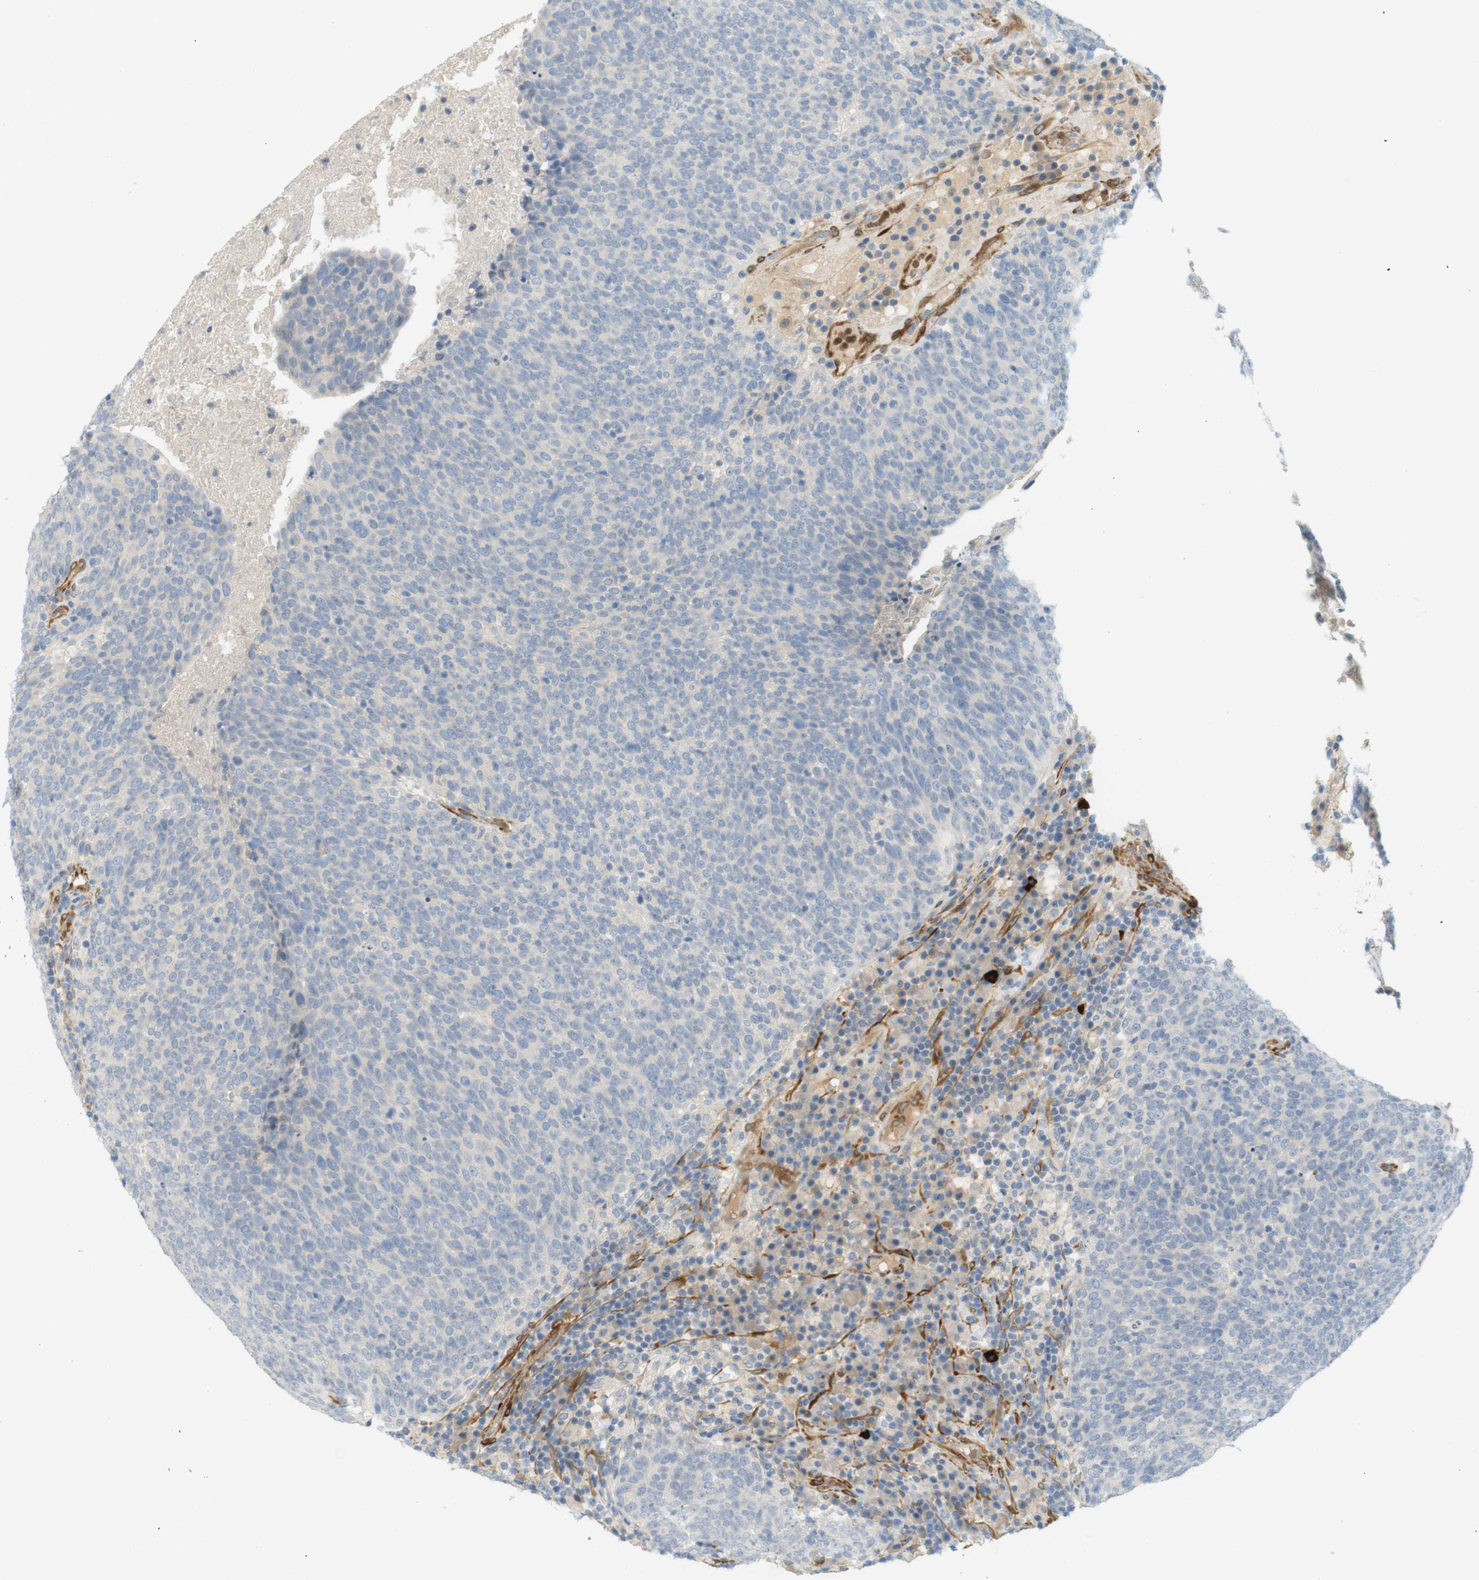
{"staining": {"intensity": "negative", "quantity": "none", "location": "none"}, "tissue": "head and neck cancer", "cell_type": "Tumor cells", "image_type": "cancer", "snomed": [{"axis": "morphology", "description": "Squamous cell carcinoma, NOS"}, {"axis": "morphology", "description": "Squamous cell carcinoma, metastatic, NOS"}, {"axis": "topography", "description": "Lymph node"}, {"axis": "topography", "description": "Head-Neck"}], "caption": "Tumor cells are negative for brown protein staining in metastatic squamous cell carcinoma (head and neck). (Brightfield microscopy of DAB (3,3'-diaminobenzidine) IHC at high magnification).", "gene": "PDE3A", "patient": {"sex": "male", "age": 62}}